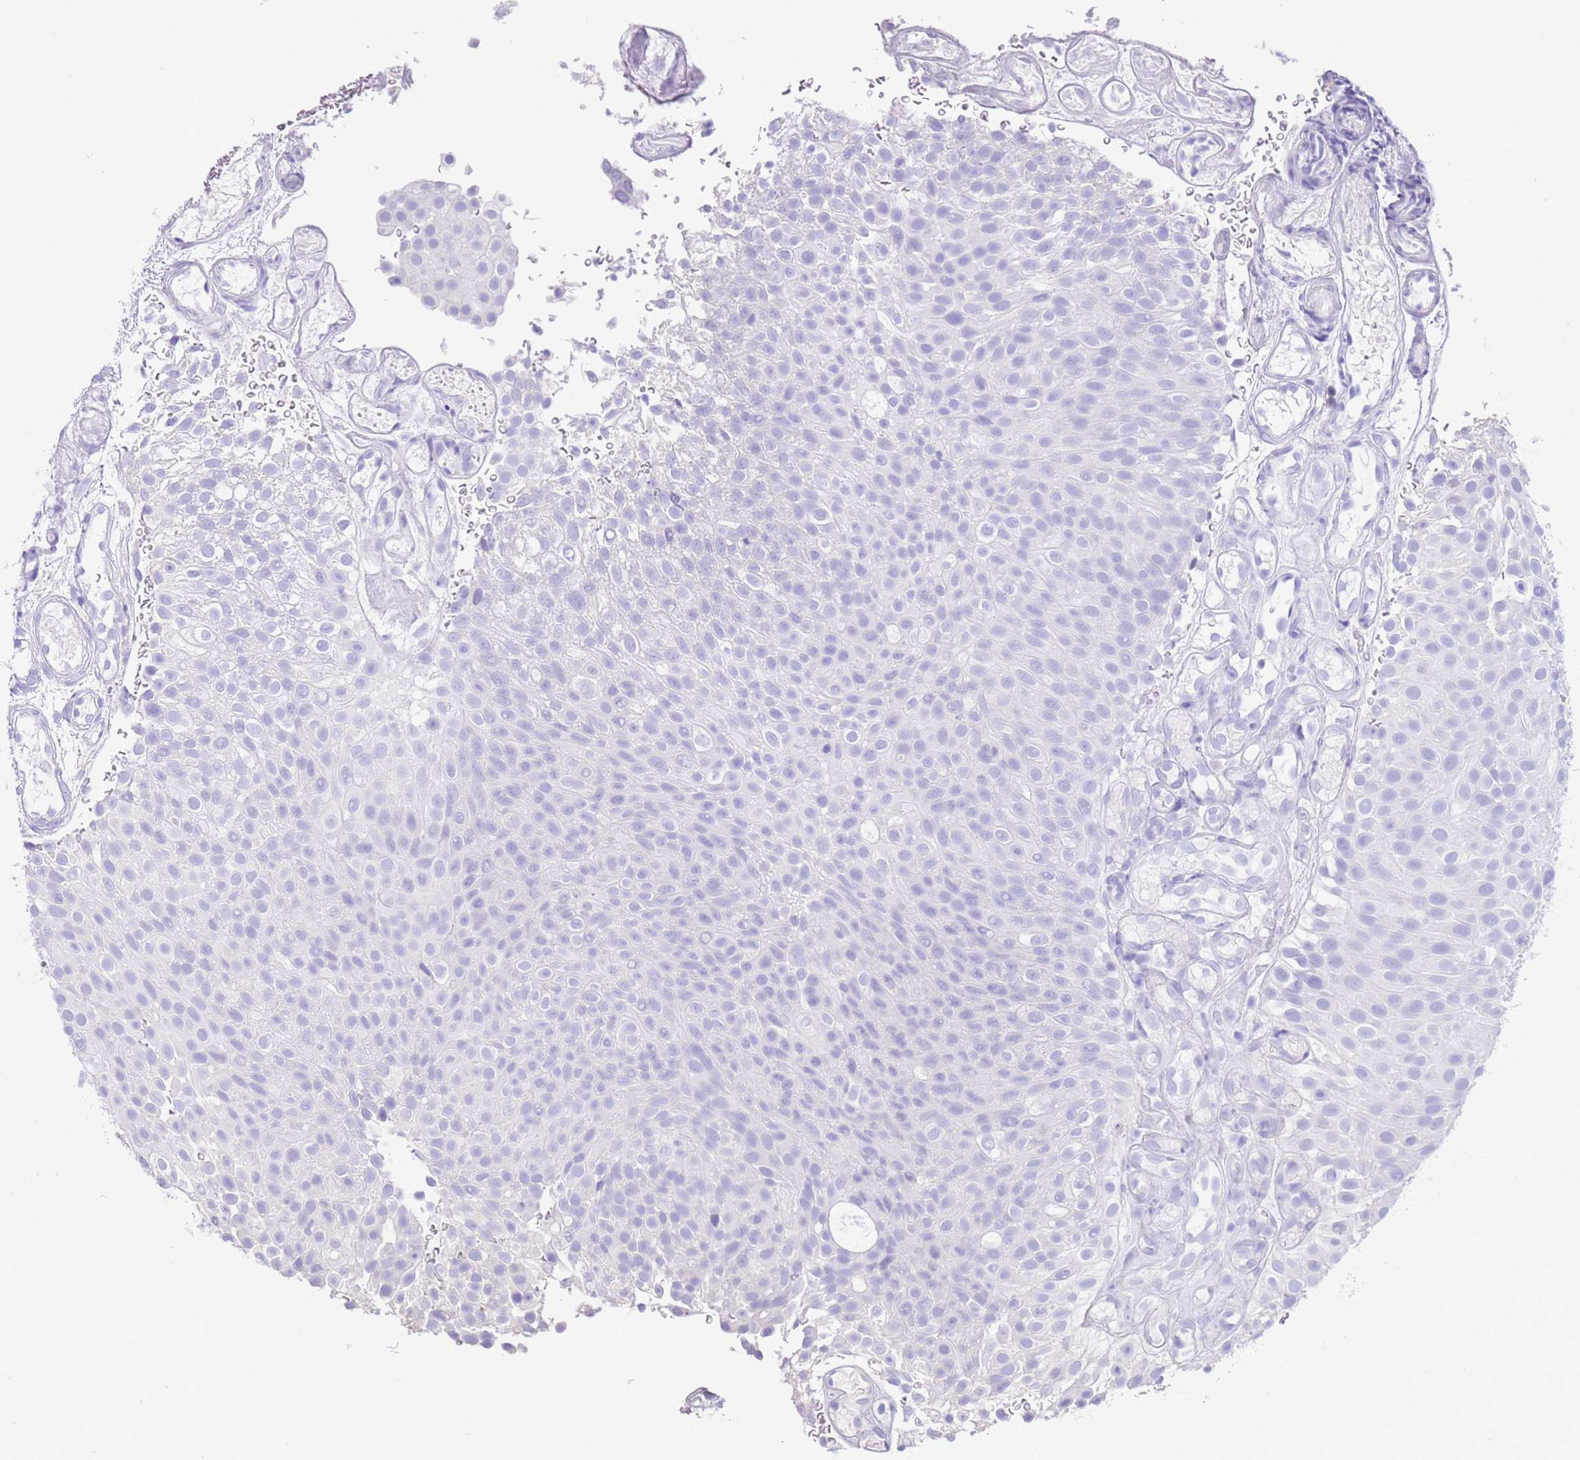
{"staining": {"intensity": "negative", "quantity": "none", "location": "none"}, "tissue": "urothelial cancer", "cell_type": "Tumor cells", "image_type": "cancer", "snomed": [{"axis": "morphology", "description": "Urothelial carcinoma, Low grade"}, {"axis": "topography", "description": "Urinary bladder"}], "caption": "The histopathology image reveals no significant positivity in tumor cells of urothelial cancer.", "gene": "CPB1", "patient": {"sex": "male", "age": 78}}